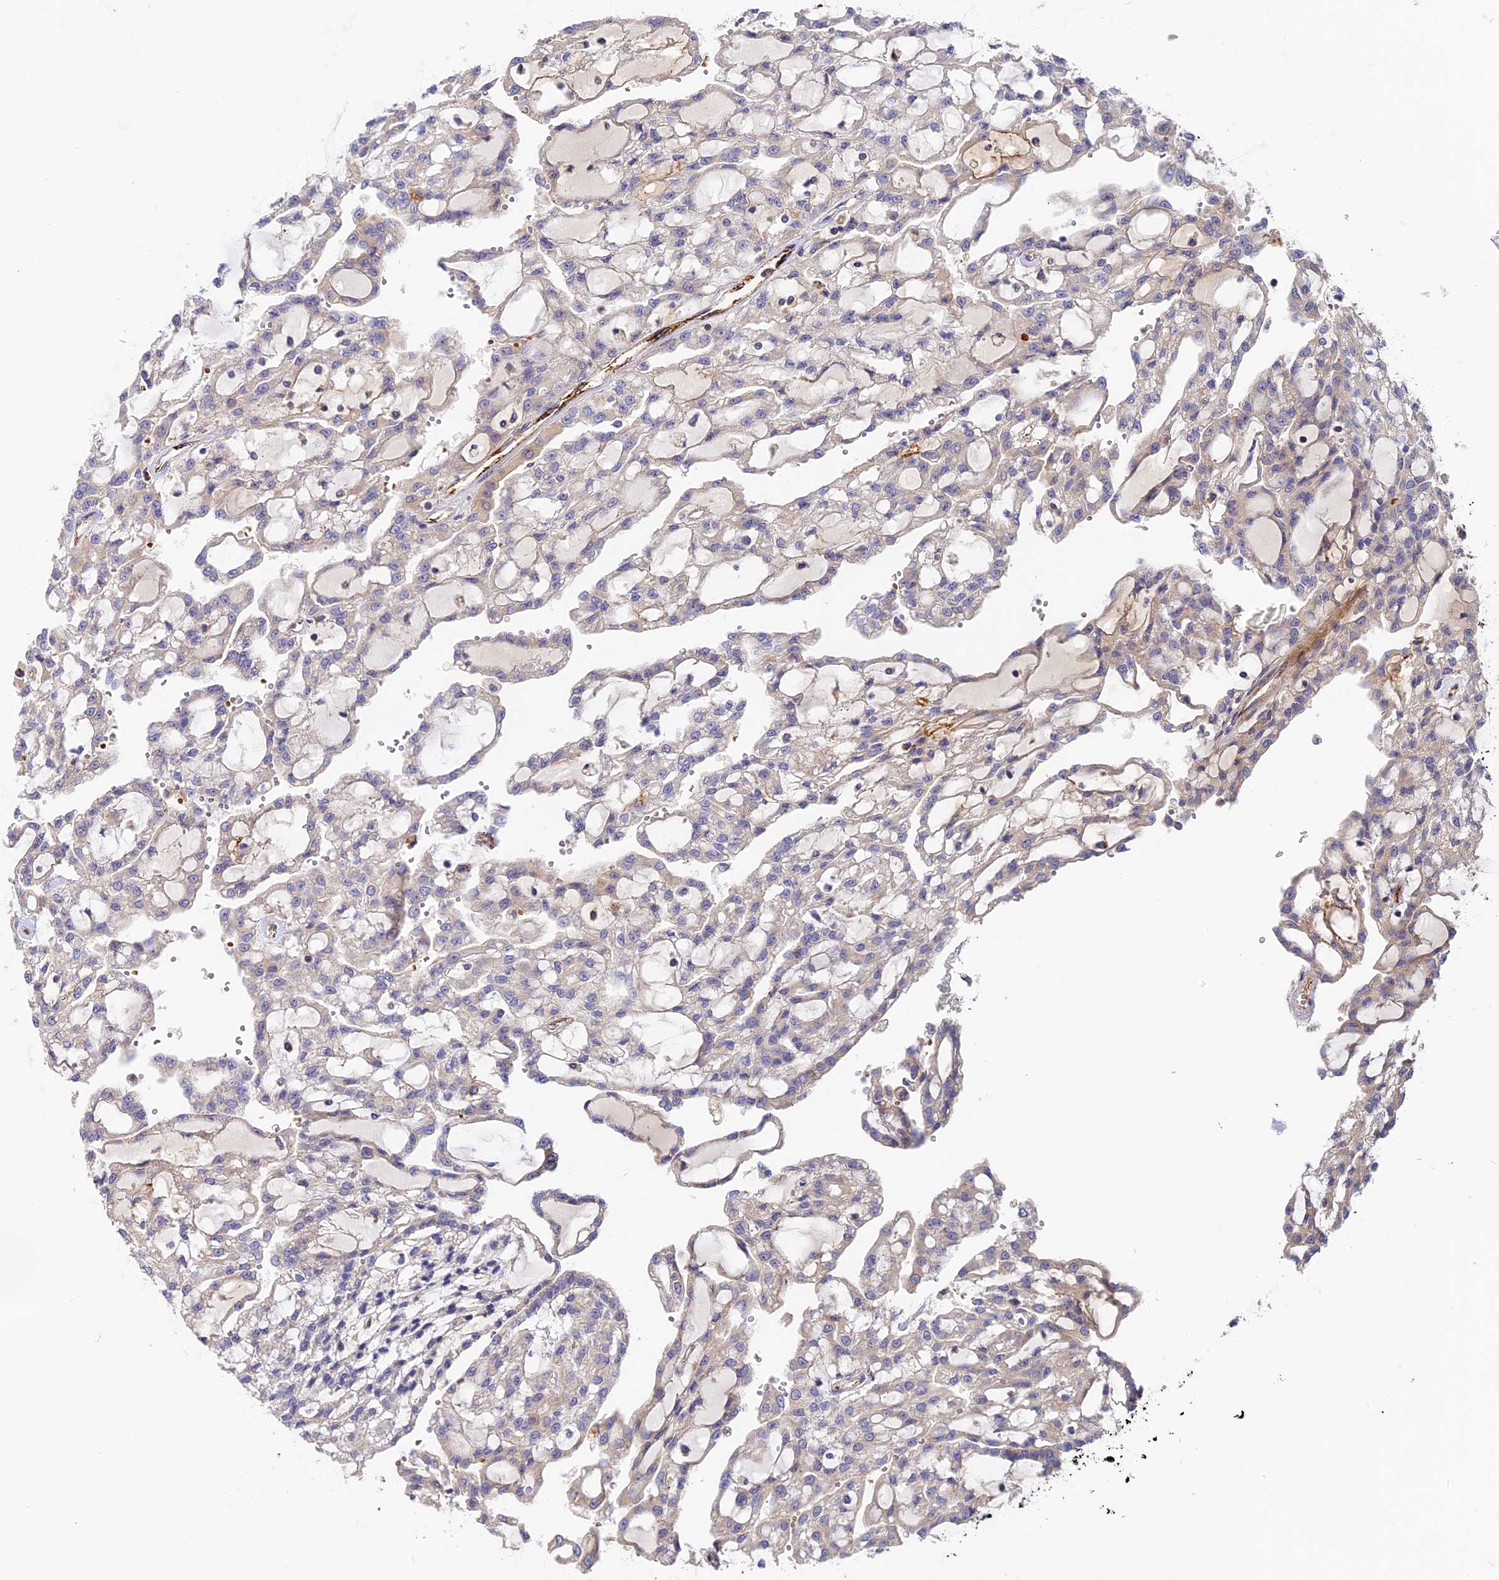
{"staining": {"intensity": "negative", "quantity": "none", "location": "none"}, "tissue": "renal cancer", "cell_type": "Tumor cells", "image_type": "cancer", "snomed": [{"axis": "morphology", "description": "Adenocarcinoma, NOS"}, {"axis": "topography", "description": "Kidney"}], "caption": "A photomicrograph of human renal adenocarcinoma is negative for staining in tumor cells.", "gene": "MISP3", "patient": {"sex": "male", "age": 63}}